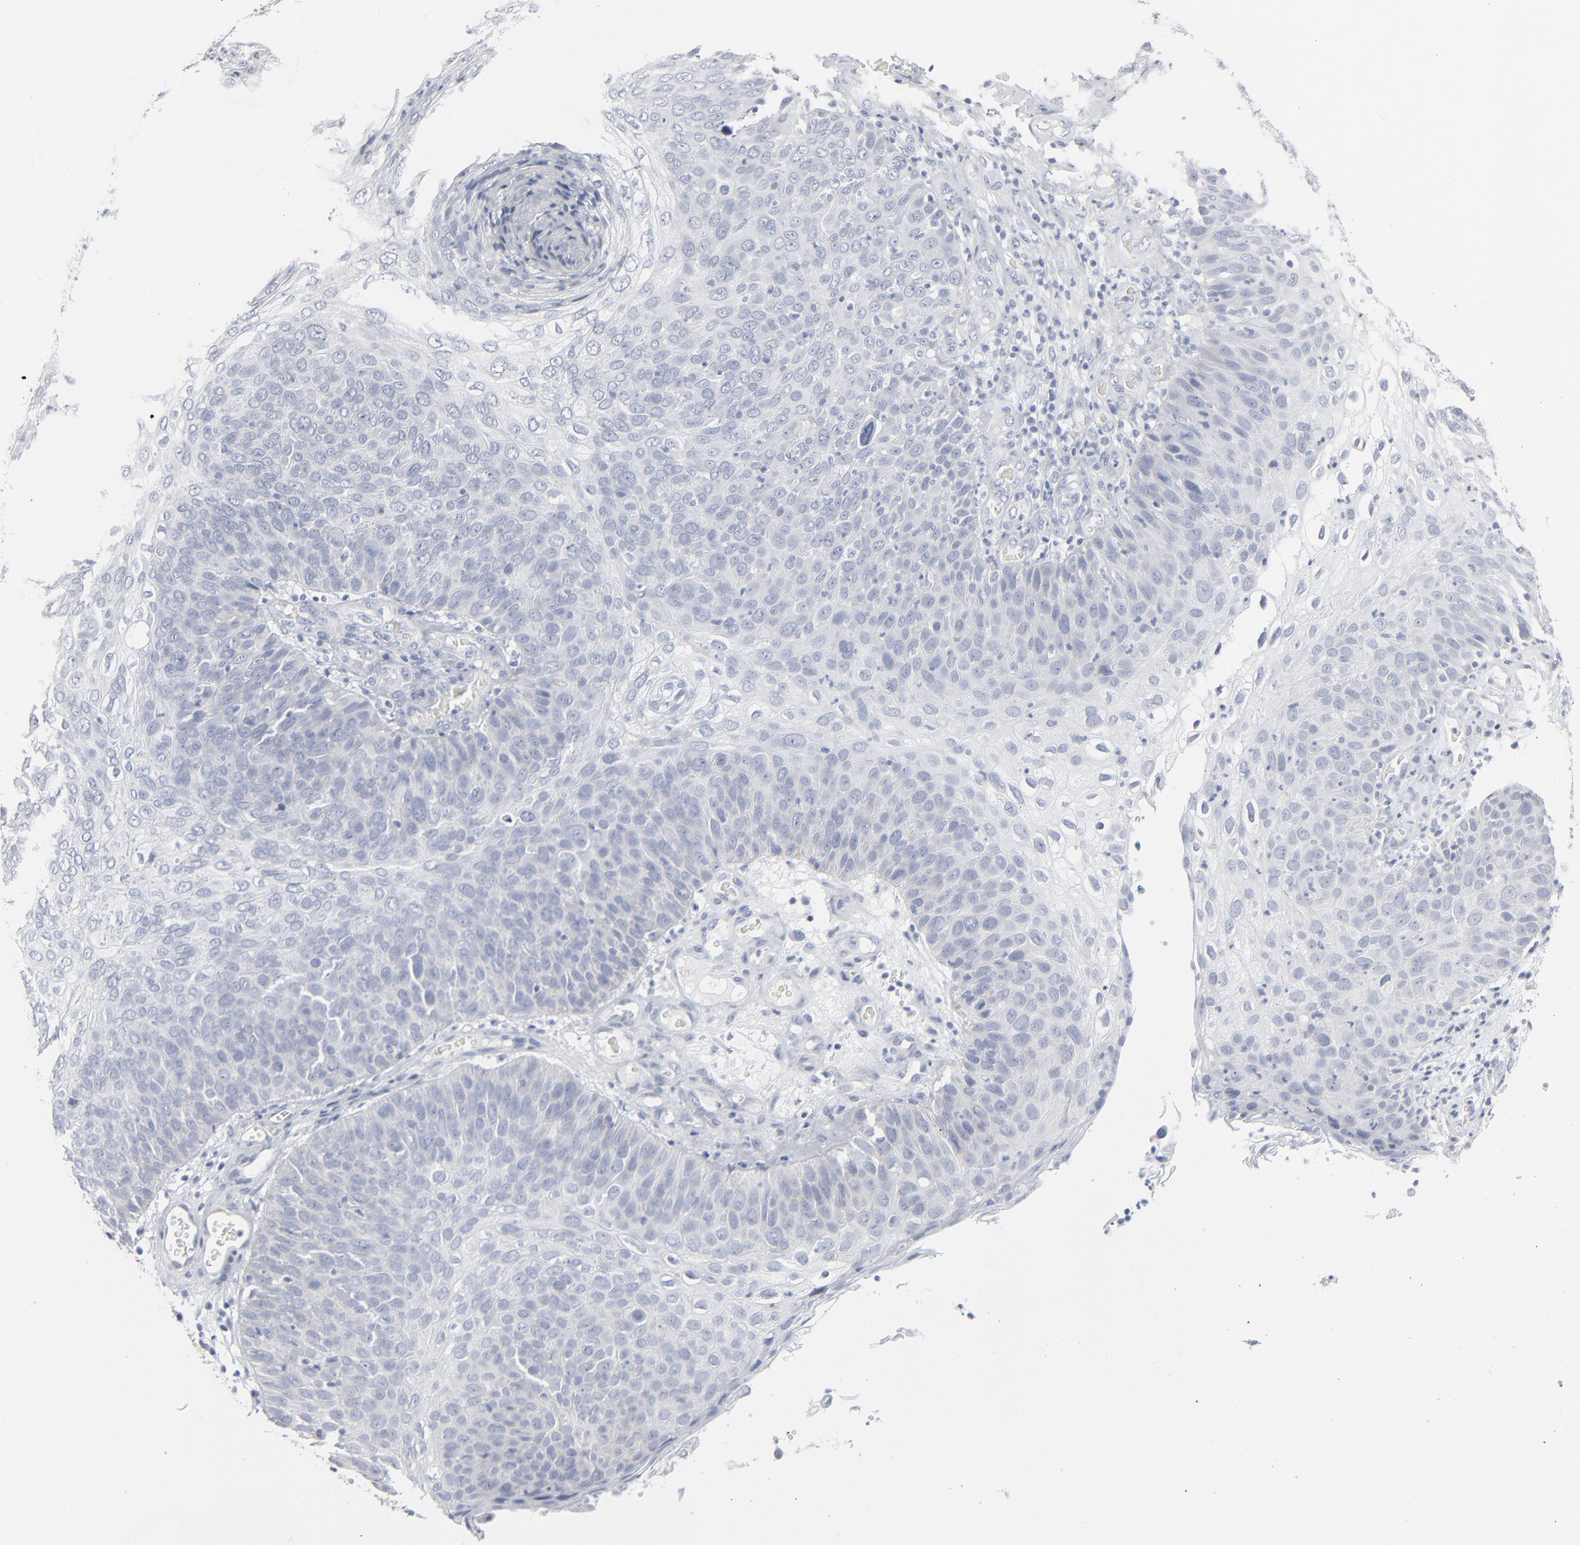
{"staining": {"intensity": "negative", "quantity": "none", "location": "none"}, "tissue": "skin cancer", "cell_type": "Tumor cells", "image_type": "cancer", "snomed": [{"axis": "morphology", "description": "Squamous cell carcinoma, NOS"}, {"axis": "topography", "description": "Skin"}], "caption": "A micrograph of human skin cancer (squamous cell carcinoma) is negative for staining in tumor cells.", "gene": "PAGE1", "patient": {"sex": "male", "age": 87}}